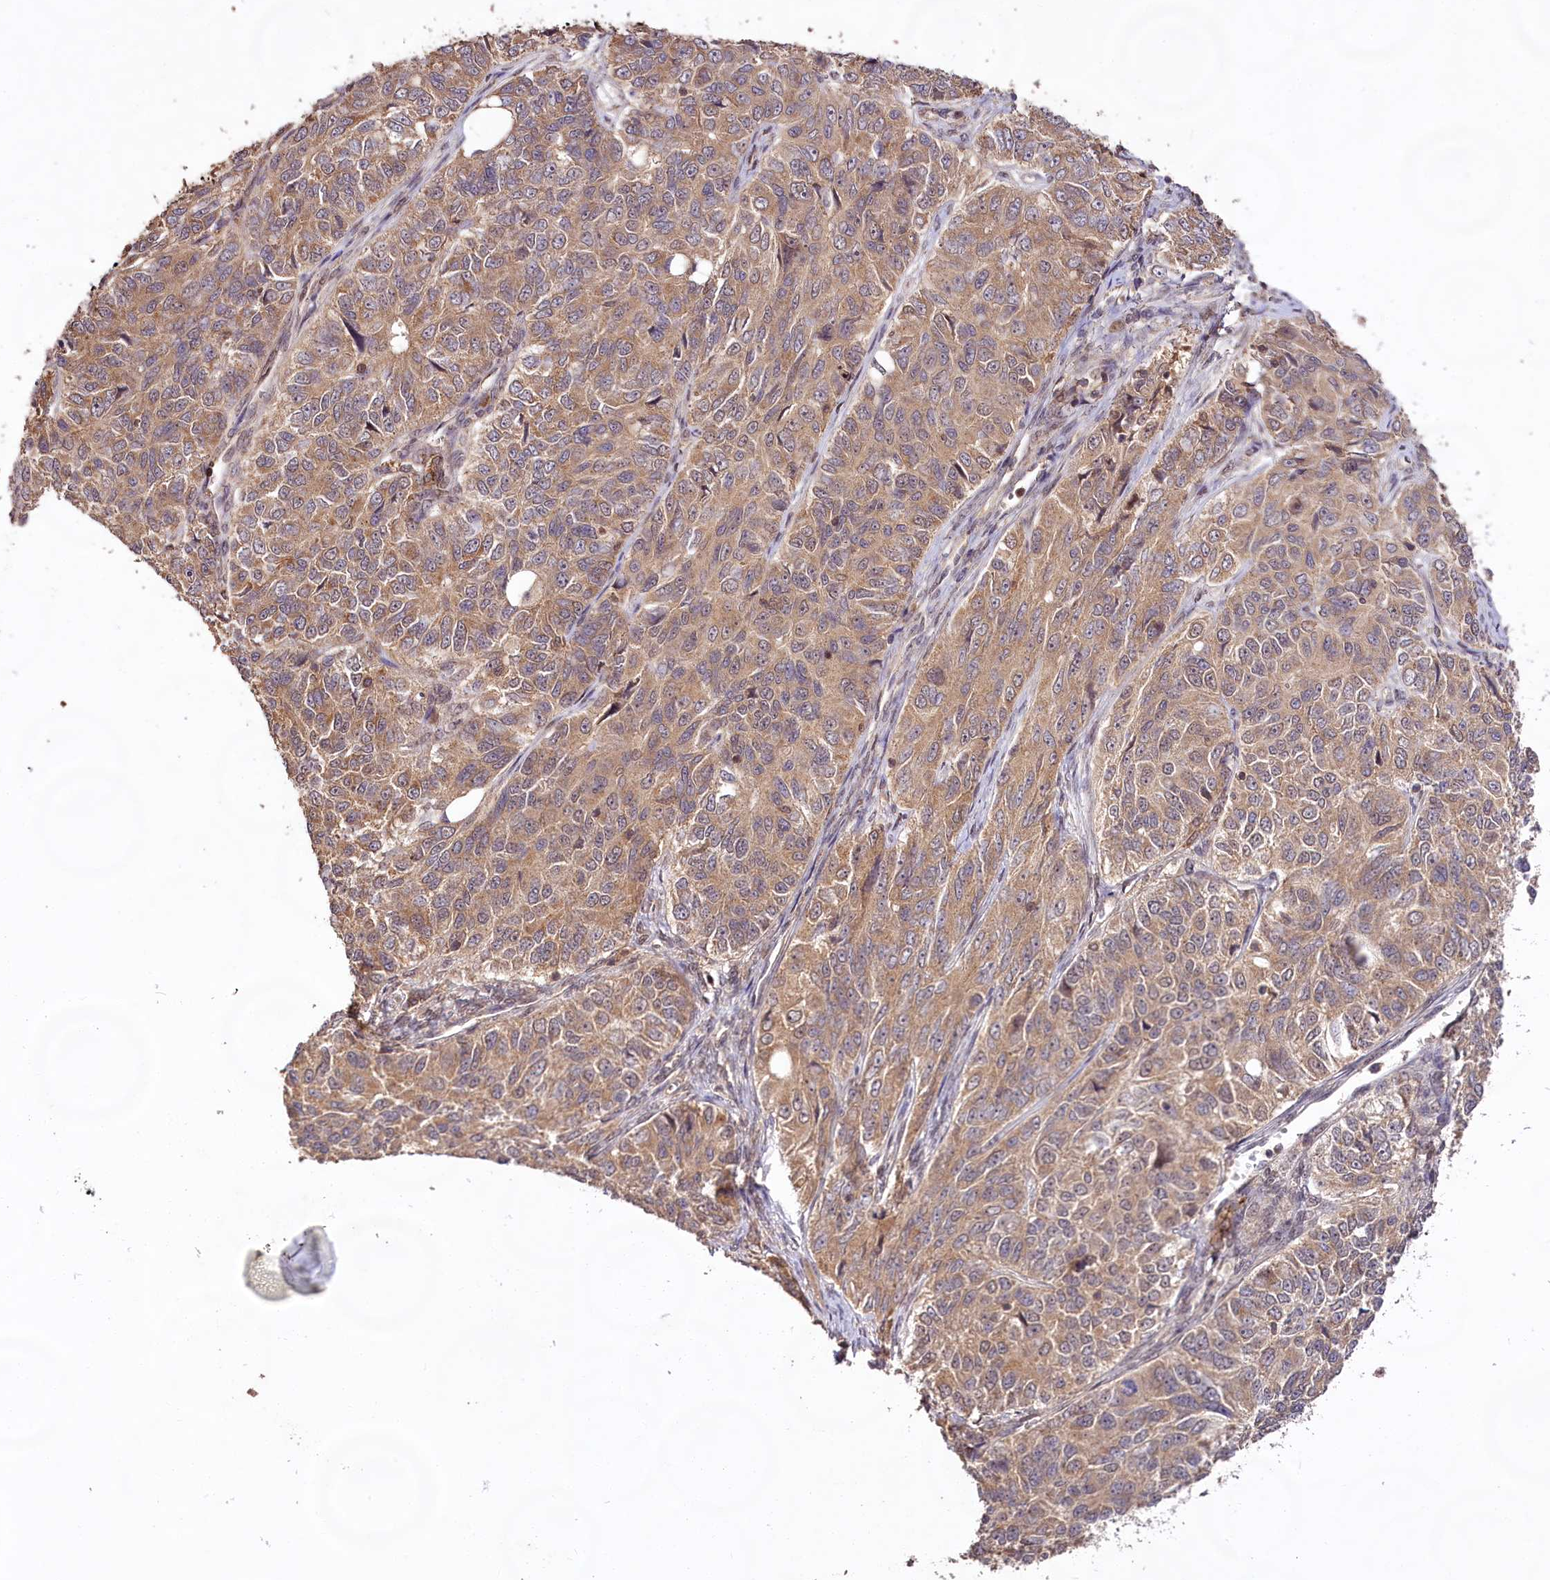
{"staining": {"intensity": "moderate", "quantity": ">75%", "location": "cytoplasmic/membranous"}, "tissue": "ovarian cancer", "cell_type": "Tumor cells", "image_type": "cancer", "snomed": [{"axis": "morphology", "description": "Carcinoma, endometroid"}, {"axis": "topography", "description": "Ovary"}], "caption": "A medium amount of moderate cytoplasmic/membranous positivity is identified in about >75% of tumor cells in ovarian cancer (endometroid carcinoma) tissue.", "gene": "RRP8", "patient": {"sex": "female", "age": 51}}